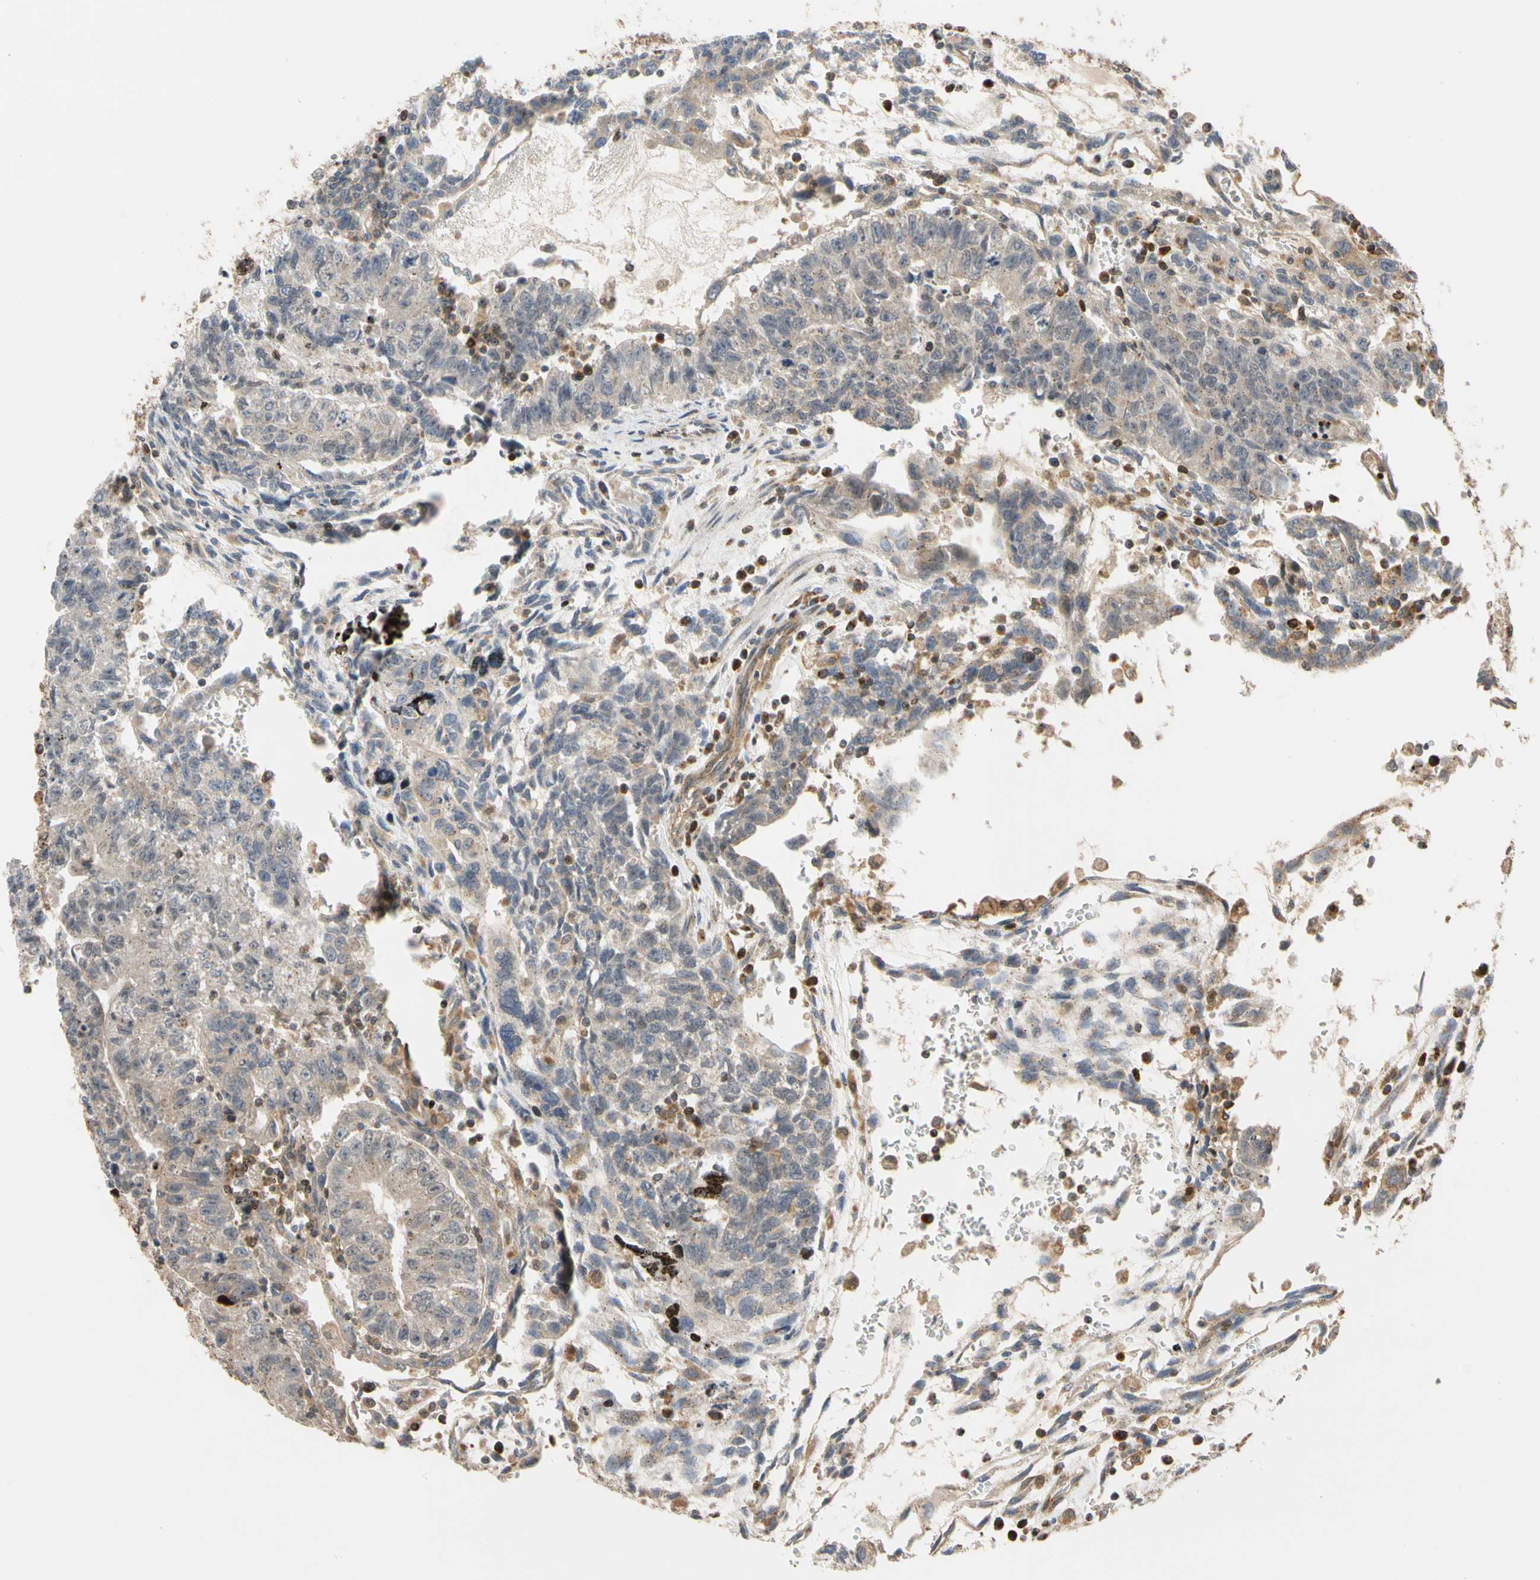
{"staining": {"intensity": "weak", "quantity": "25%-75%", "location": "cytoplasmic/membranous"}, "tissue": "testis cancer", "cell_type": "Tumor cells", "image_type": "cancer", "snomed": [{"axis": "morphology", "description": "Seminoma, NOS"}, {"axis": "morphology", "description": "Carcinoma, Embryonal, NOS"}, {"axis": "topography", "description": "Testis"}], "caption": "Human testis embryonal carcinoma stained with a brown dye reveals weak cytoplasmic/membranous positive staining in about 25%-75% of tumor cells.", "gene": "IP6K2", "patient": {"sex": "male", "age": 52}}